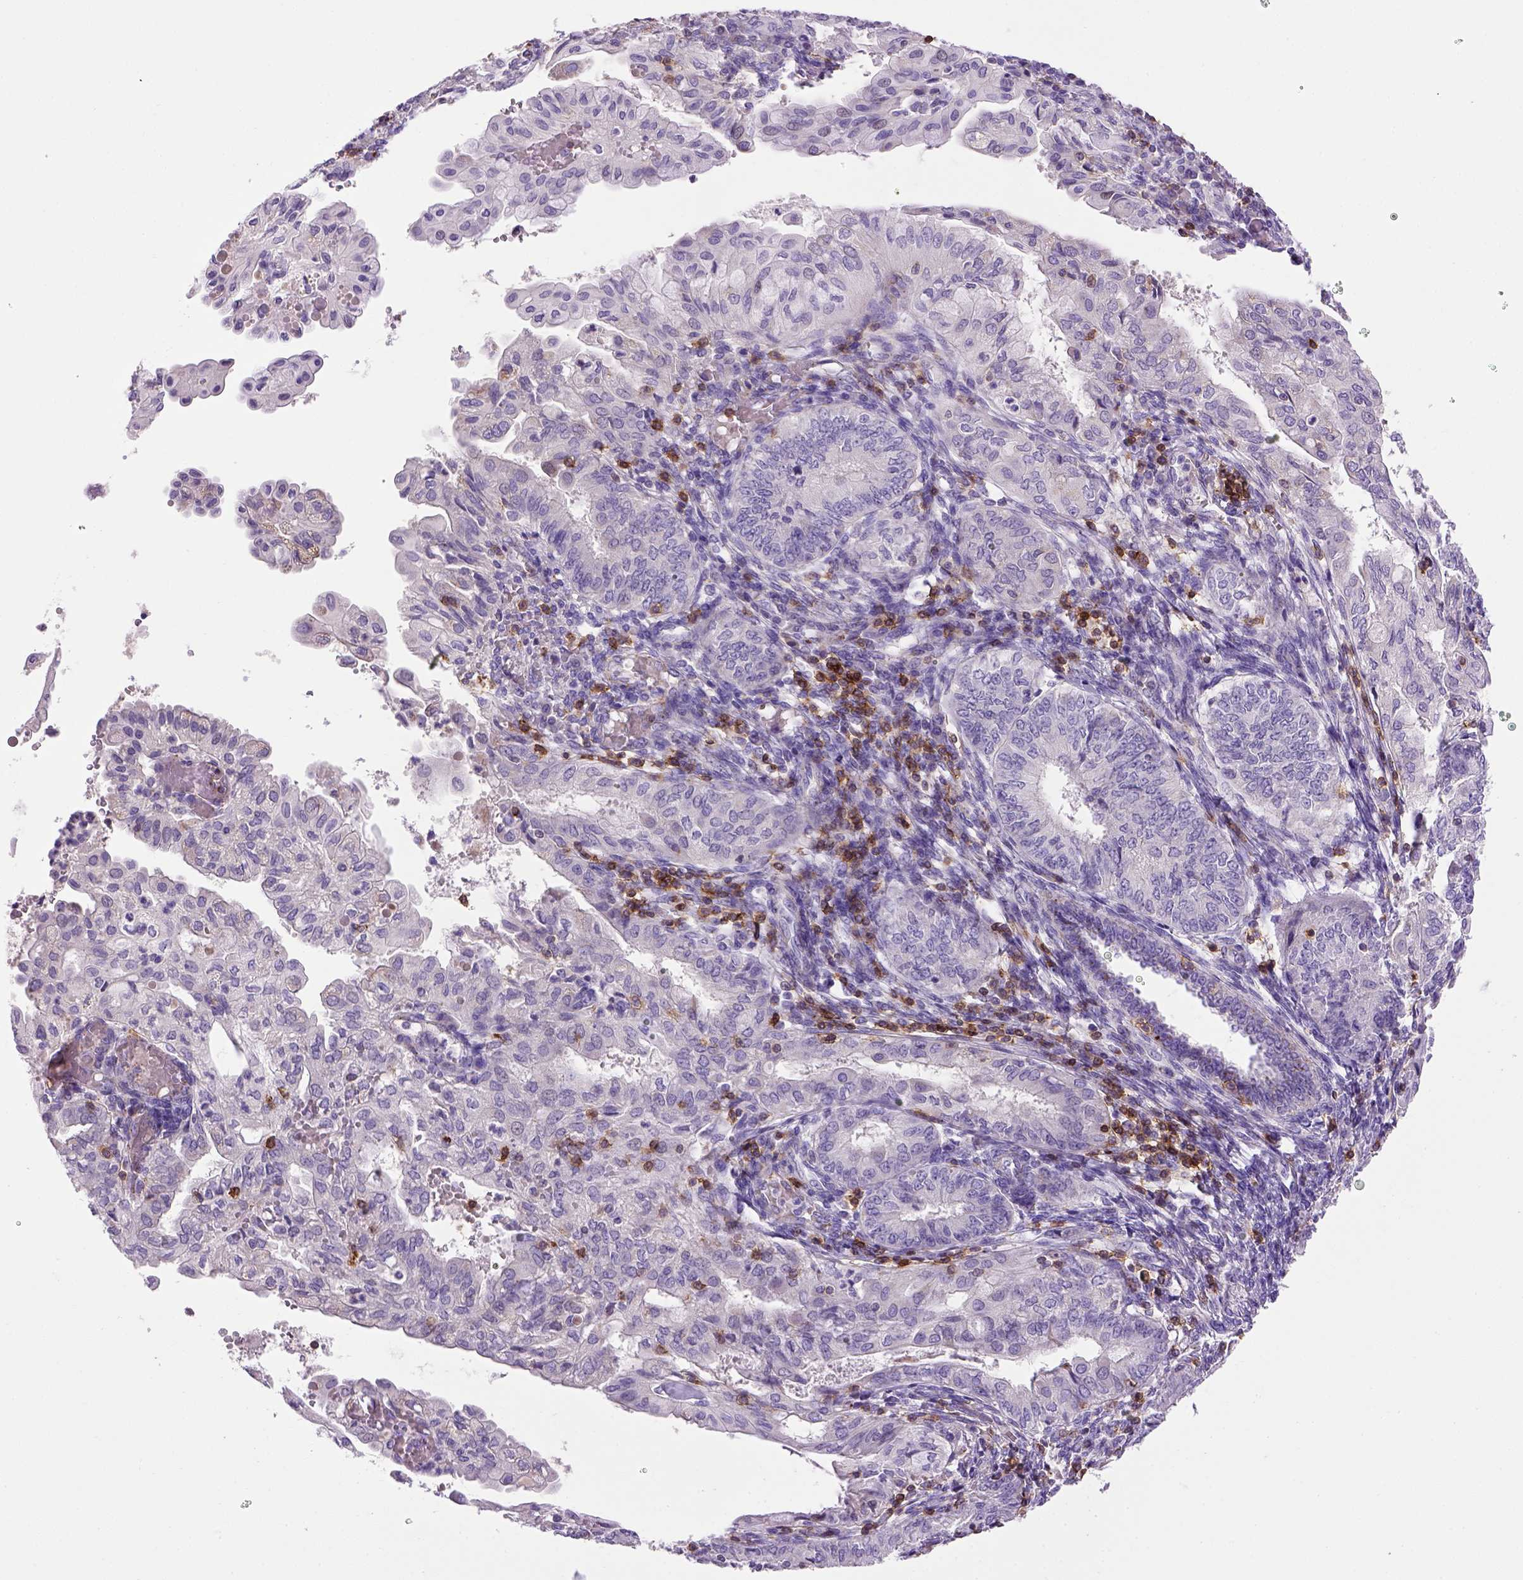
{"staining": {"intensity": "negative", "quantity": "none", "location": "none"}, "tissue": "endometrial cancer", "cell_type": "Tumor cells", "image_type": "cancer", "snomed": [{"axis": "morphology", "description": "Adenocarcinoma, NOS"}, {"axis": "topography", "description": "Endometrium"}], "caption": "Tumor cells are negative for brown protein staining in endometrial cancer (adenocarcinoma).", "gene": "CD3E", "patient": {"sex": "female", "age": 68}}